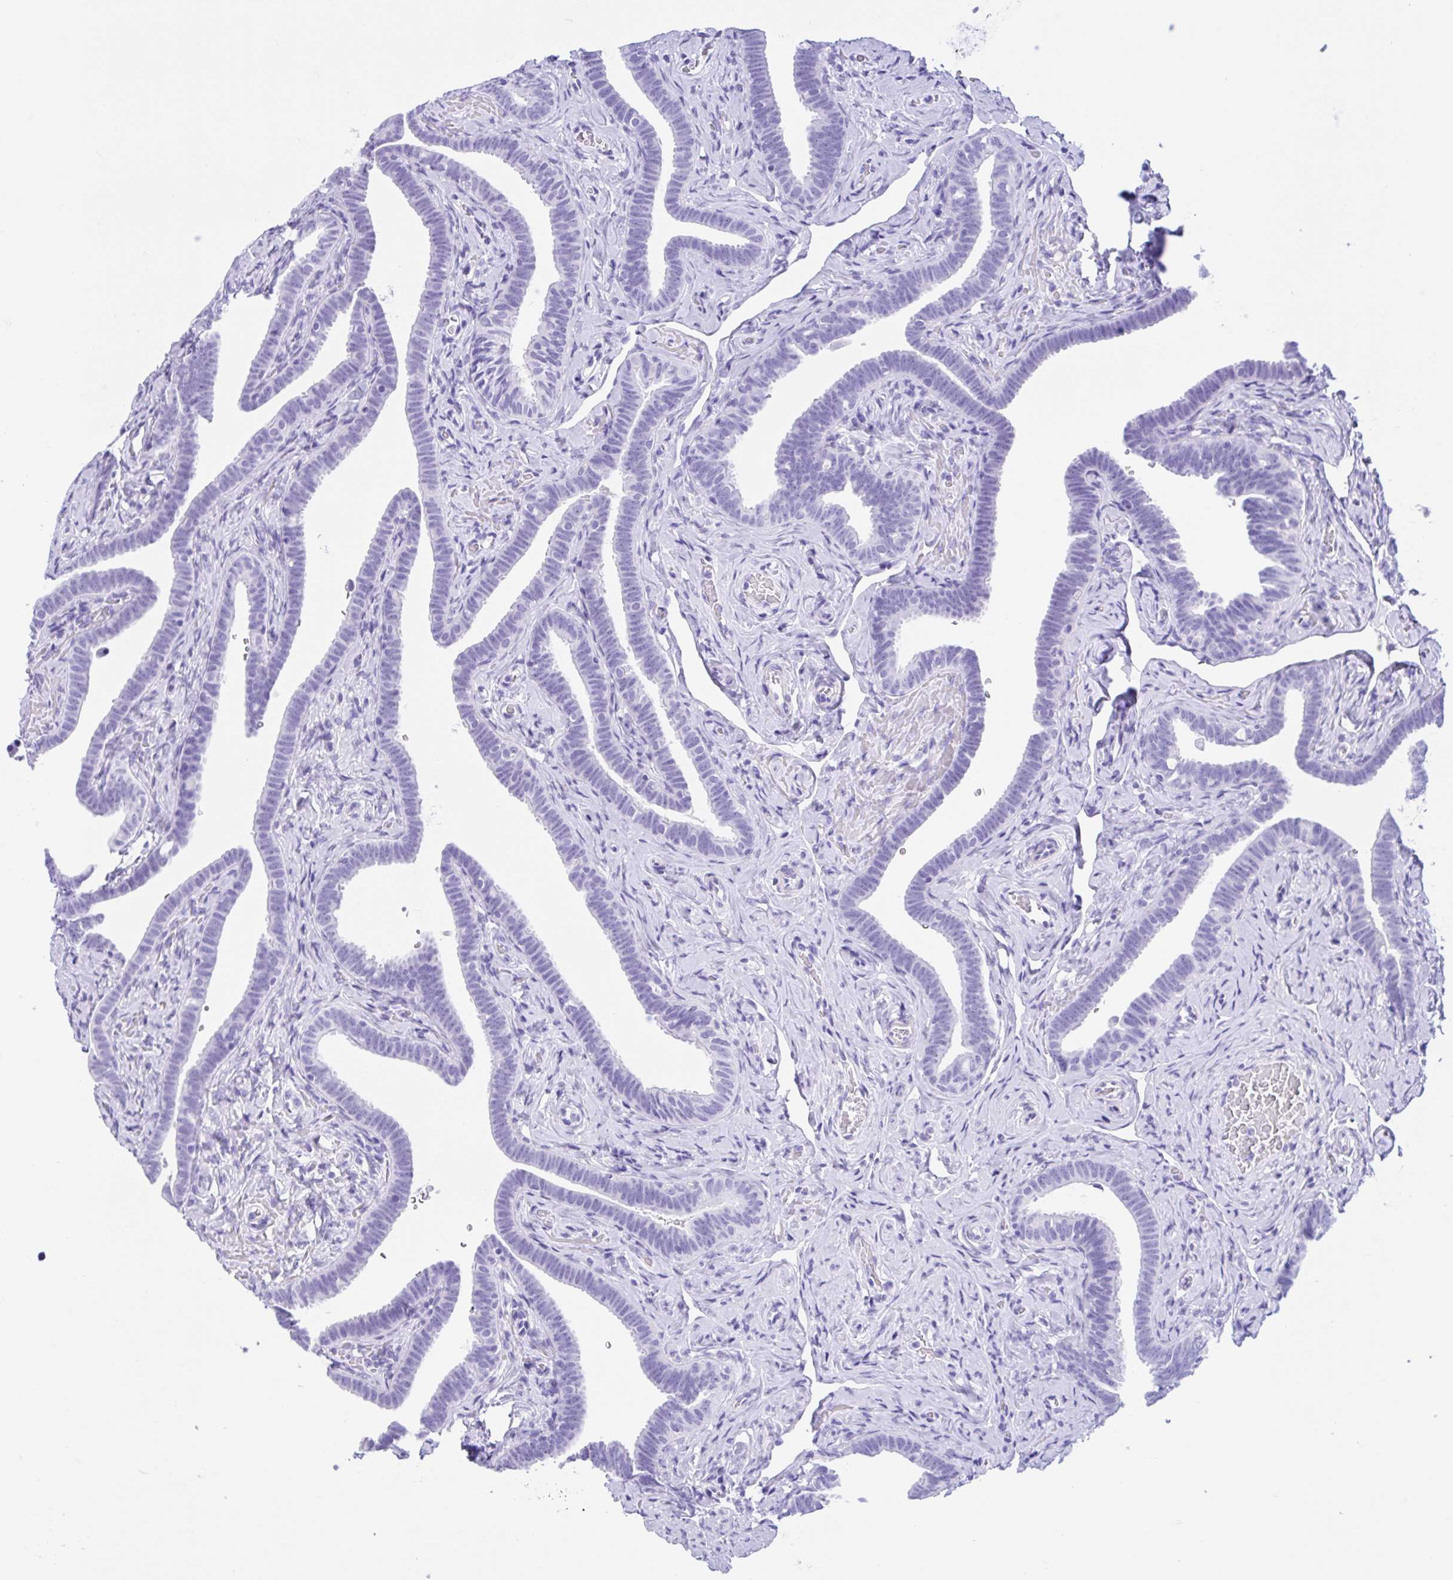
{"staining": {"intensity": "negative", "quantity": "none", "location": "none"}, "tissue": "fallopian tube", "cell_type": "Glandular cells", "image_type": "normal", "snomed": [{"axis": "morphology", "description": "Normal tissue, NOS"}, {"axis": "topography", "description": "Fallopian tube"}], "caption": "Immunohistochemistry micrograph of benign fallopian tube stained for a protein (brown), which demonstrates no expression in glandular cells.", "gene": "IAPP", "patient": {"sex": "female", "age": 69}}